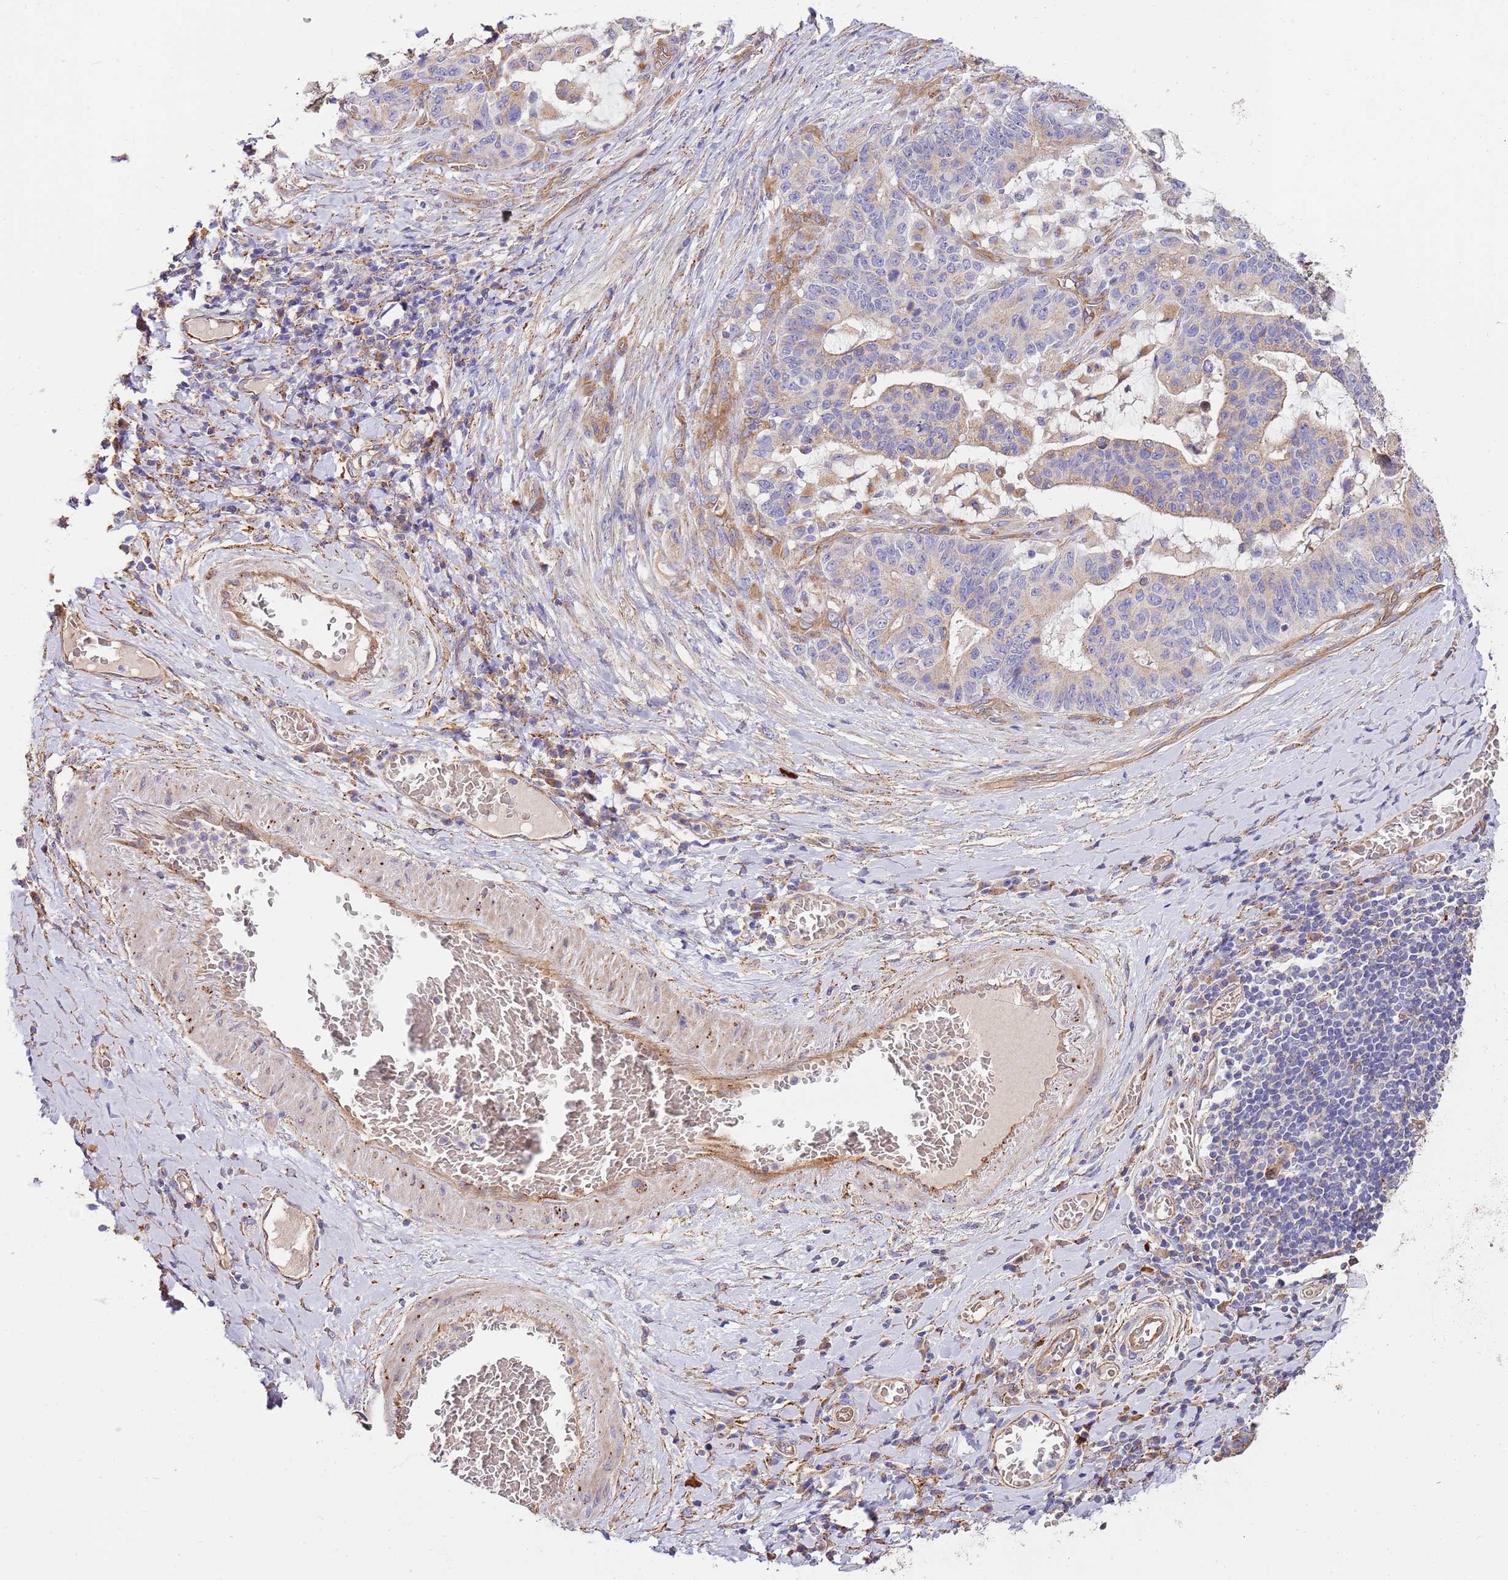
{"staining": {"intensity": "weak", "quantity": "<25%", "location": "cytoplasmic/membranous"}, "tissue": "stomach cancer", "cell_type": "Tumor cells", "image_type": "cancer", "snomed": [{"axis": "morphology", "description": "Normal tissue, NOS"}, {"axis": "morphology", "description": "Adenocarcinoma, NOS"}, {"axis": "topography", "description": "Stomach"}], "caption": "Protein analysis of stomach cancer (adenocarcinoma) exhibits no significant positivity in tumor cells. (DAB (3,3'-diaminobenzidine) immunohistochemistry (IHC) with hematoxylin counter stain).", "gene": "DOCK6", "patient": {"sex": "female", "age": 64}}